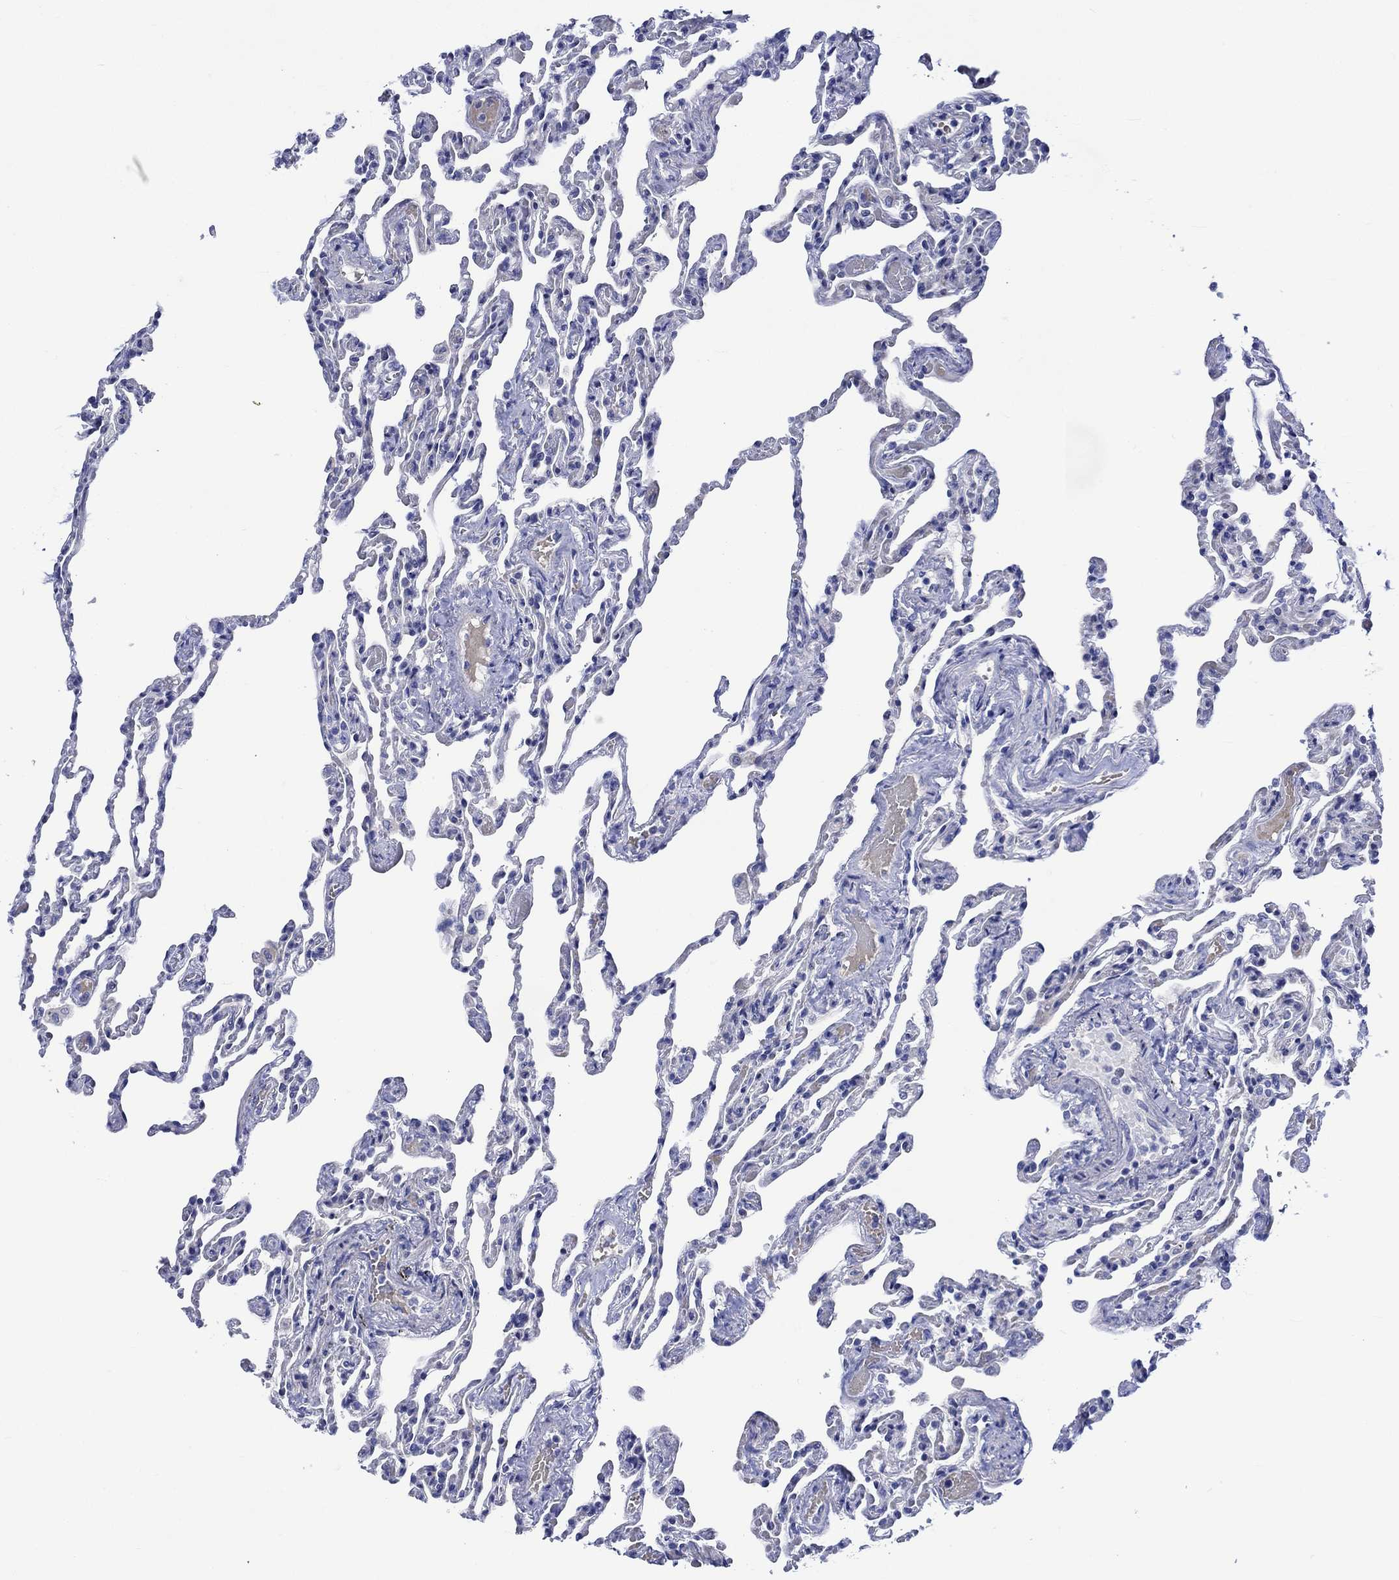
{"staining": {"intensity": "negative", "quantity": "none", "location": "none"}, "tissue": "lung", "cell_type": "Alveolar cells", "image_type": "normal", "snomed": [{"axis": "morphology", "description": "Normal tissue, NOS"}, {"axis": "topography", "description": "Lung"}], "caption": "Alveolar cells are negative for brown protein staining in normal lung.", "gene": "NRIP3", "patient": {"sex": "female", "age": 43}}